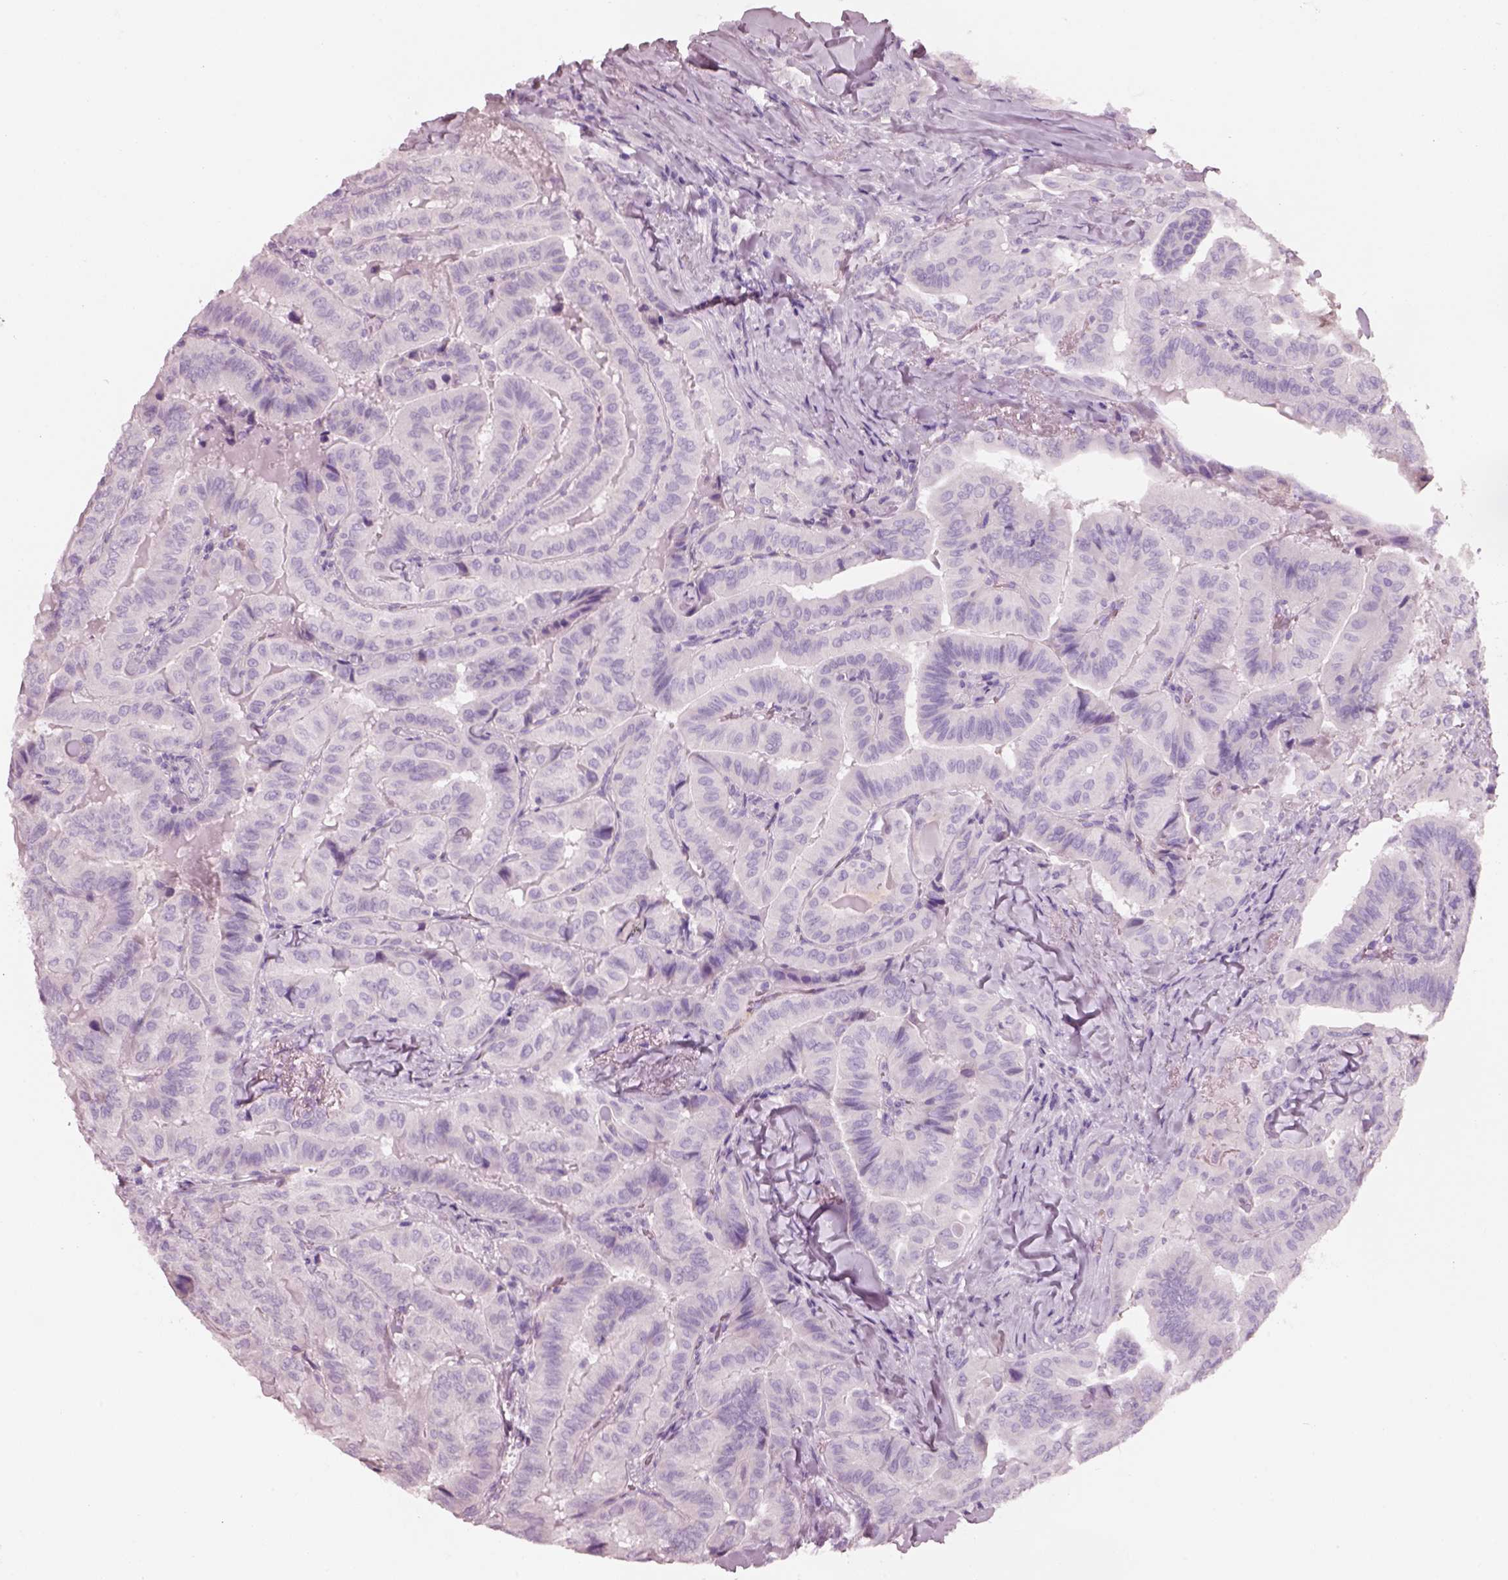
{"staining": {"intensity": "negative", "quantity": "none", "location": "none"}, "tissue": "thyroid cancer", "cell_type": "Tumor cells", "image_type": "cancer", "snomed": [{"axis": "morphology", "description": "Papillary adenocarcinoma, NOS"}, {"axis": "topography", "description": "Thyroid gland"}], "caption": "This is an IHC photomicrograph of human thyroid cancer. There is no positivity in tumor cells.", "gene": "PNOC", "patient": {"sex": "female", "age": 68}}